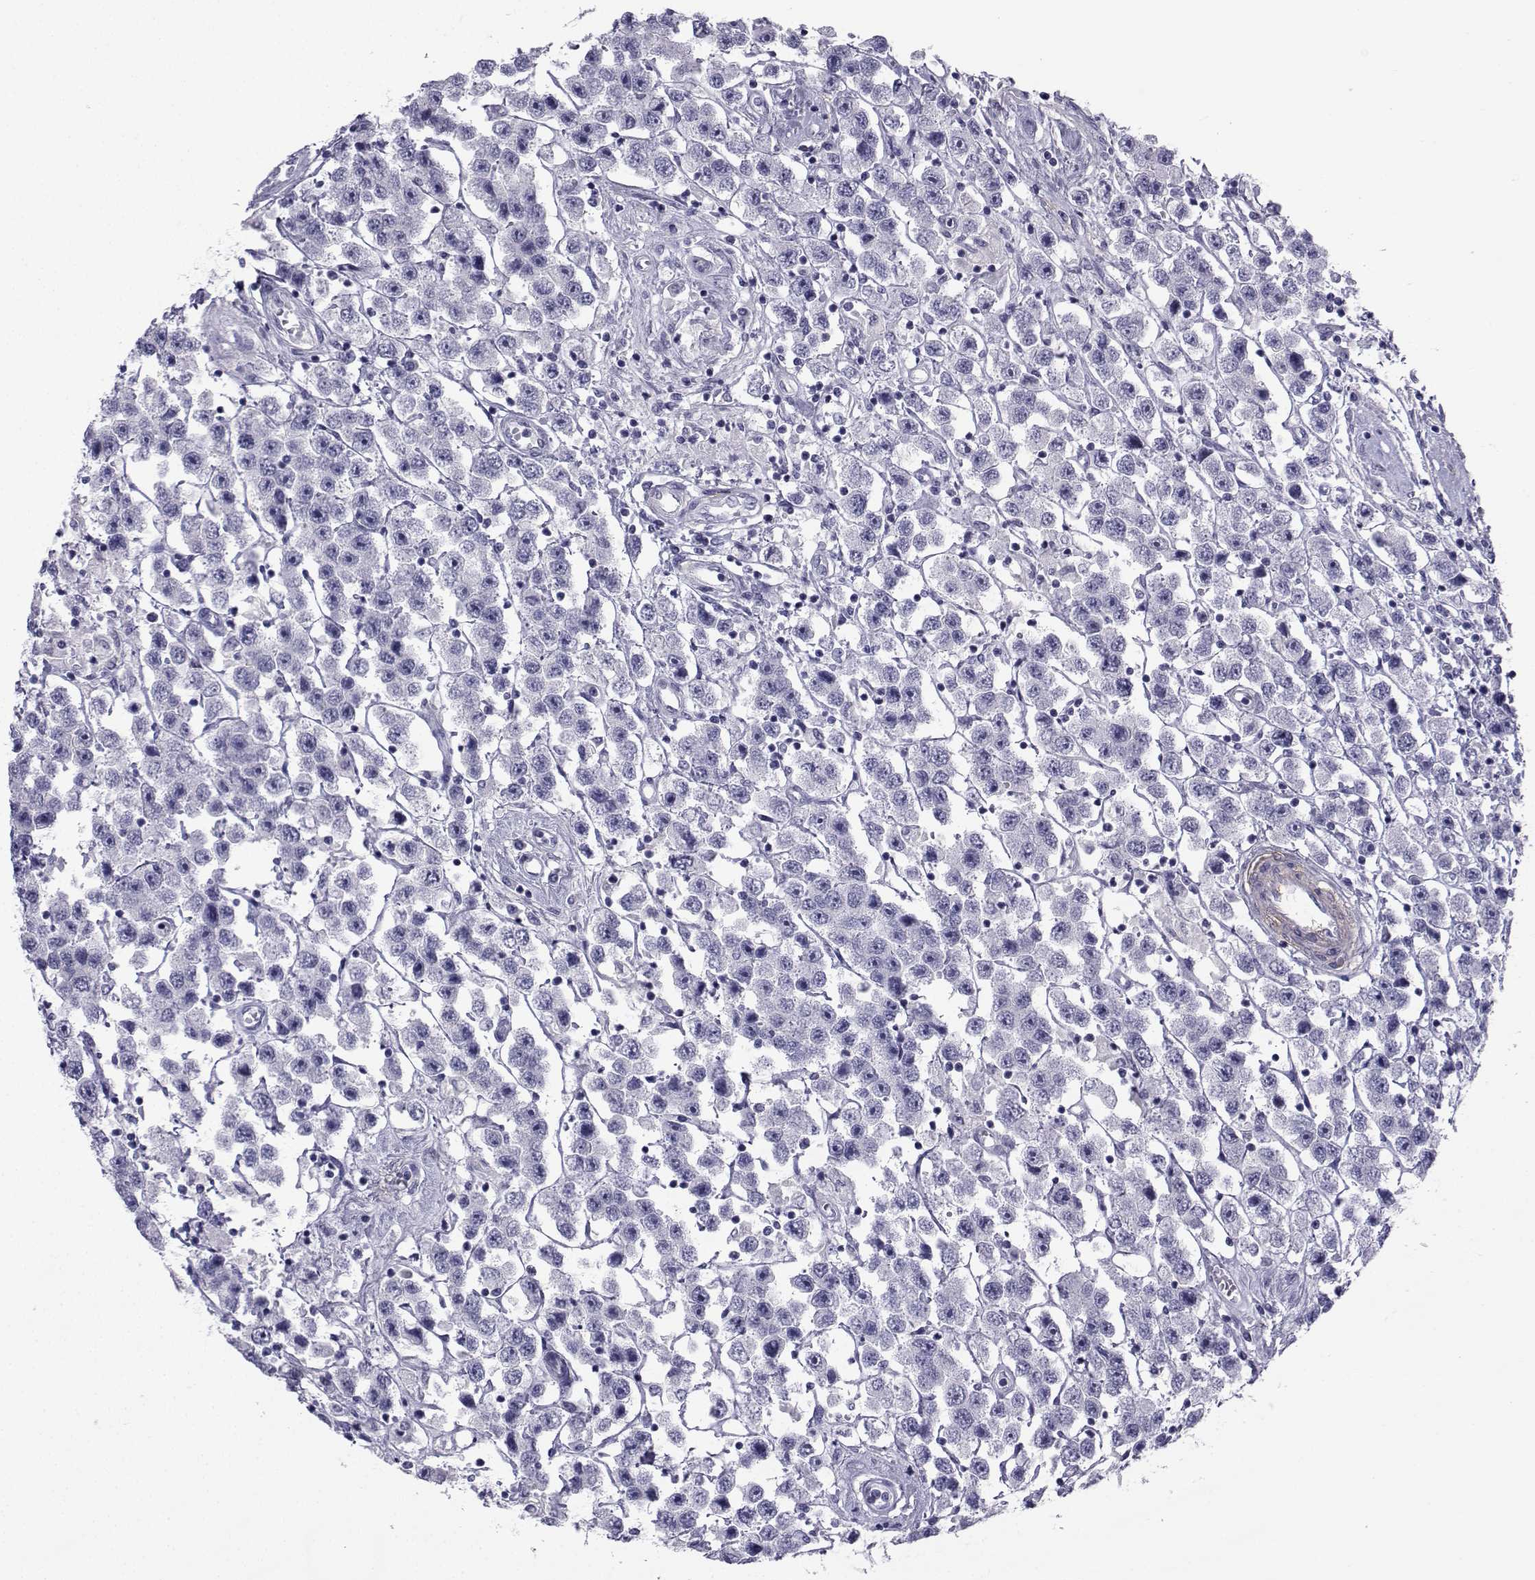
{"staining": {"intensity": "negative", "quantity": "none", "location": "none"}, "tissue": "testis cancer", "cell_type": "Tumor cells", "image_type": "cancer", "snomed": [{"axis": "morphology", "description": "Seminoma, NOS"}, {"axis": "topography", "description": "Testis"}], "caption": "The immunohistochemistry (IHC) image has no significant positivity in tumor cells of testis cancer (seminoma) tissue.", "gene": "SPANXD", "patient": {"sex": "male", "age": 45}}